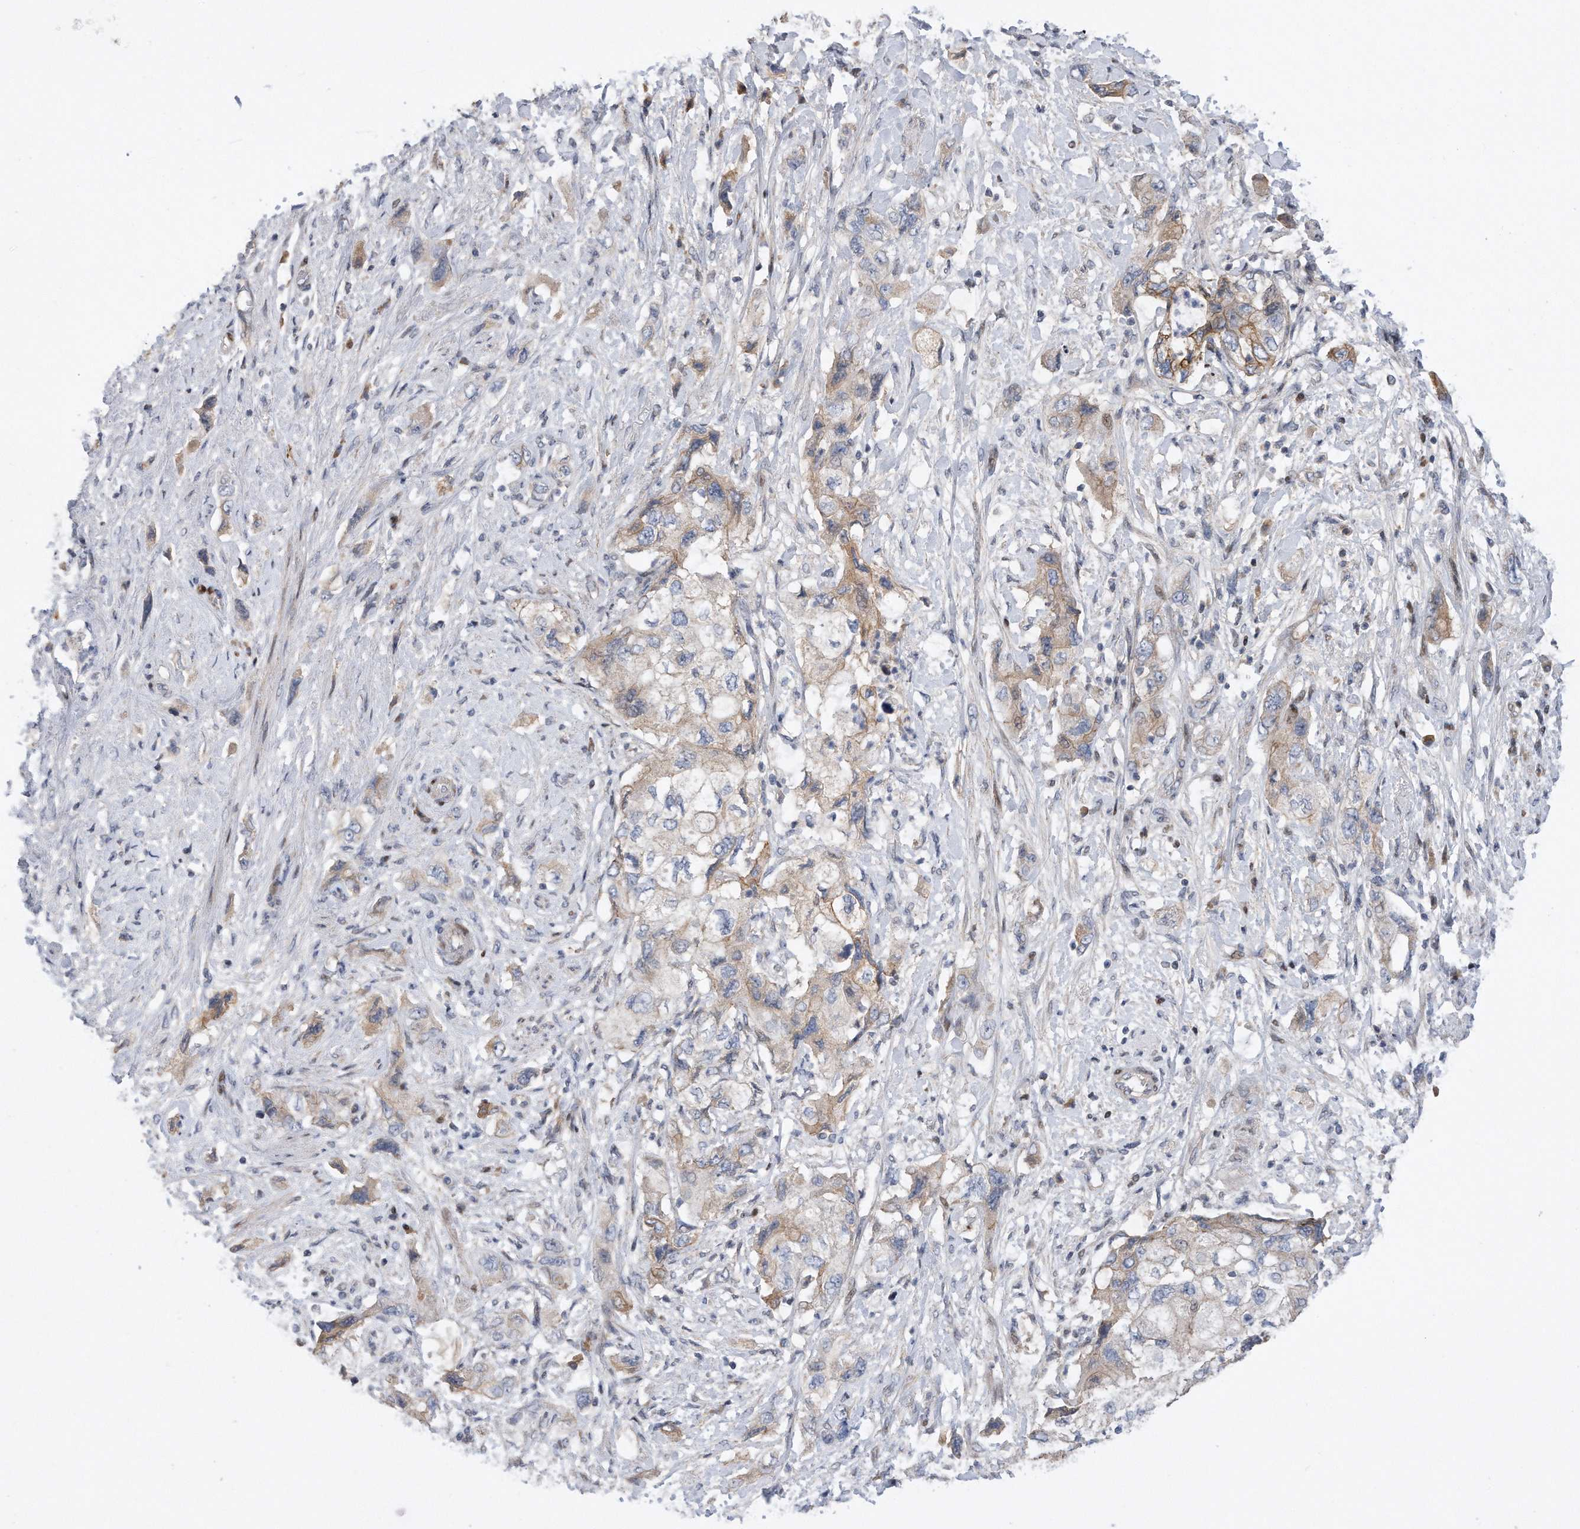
{"staining": {"intensity": "moderate", "quantity": "25%-75%", "location": "cytoplasmic/membranous"}, "tissue": "pancreatic cancer", "cell_type": "Tumor cells", "image_type": "cancer", "snomed": [{"axis": "morphology", "description": "Adenocarcinoma, NOS"}, {"axis": "topography", "description": "Pancreas"}], "caption": "Immunohistochemical staining of adenocarcinoma (pancreatic) reveals medium levels of moderate cytoplasmic/membranous protein positivity in about 25%-75% of tumor cells. (IHC, brightfield microscopy, high magnification).", "gene": "CDH12", "patient": {"sex": "female", "age": 73}}